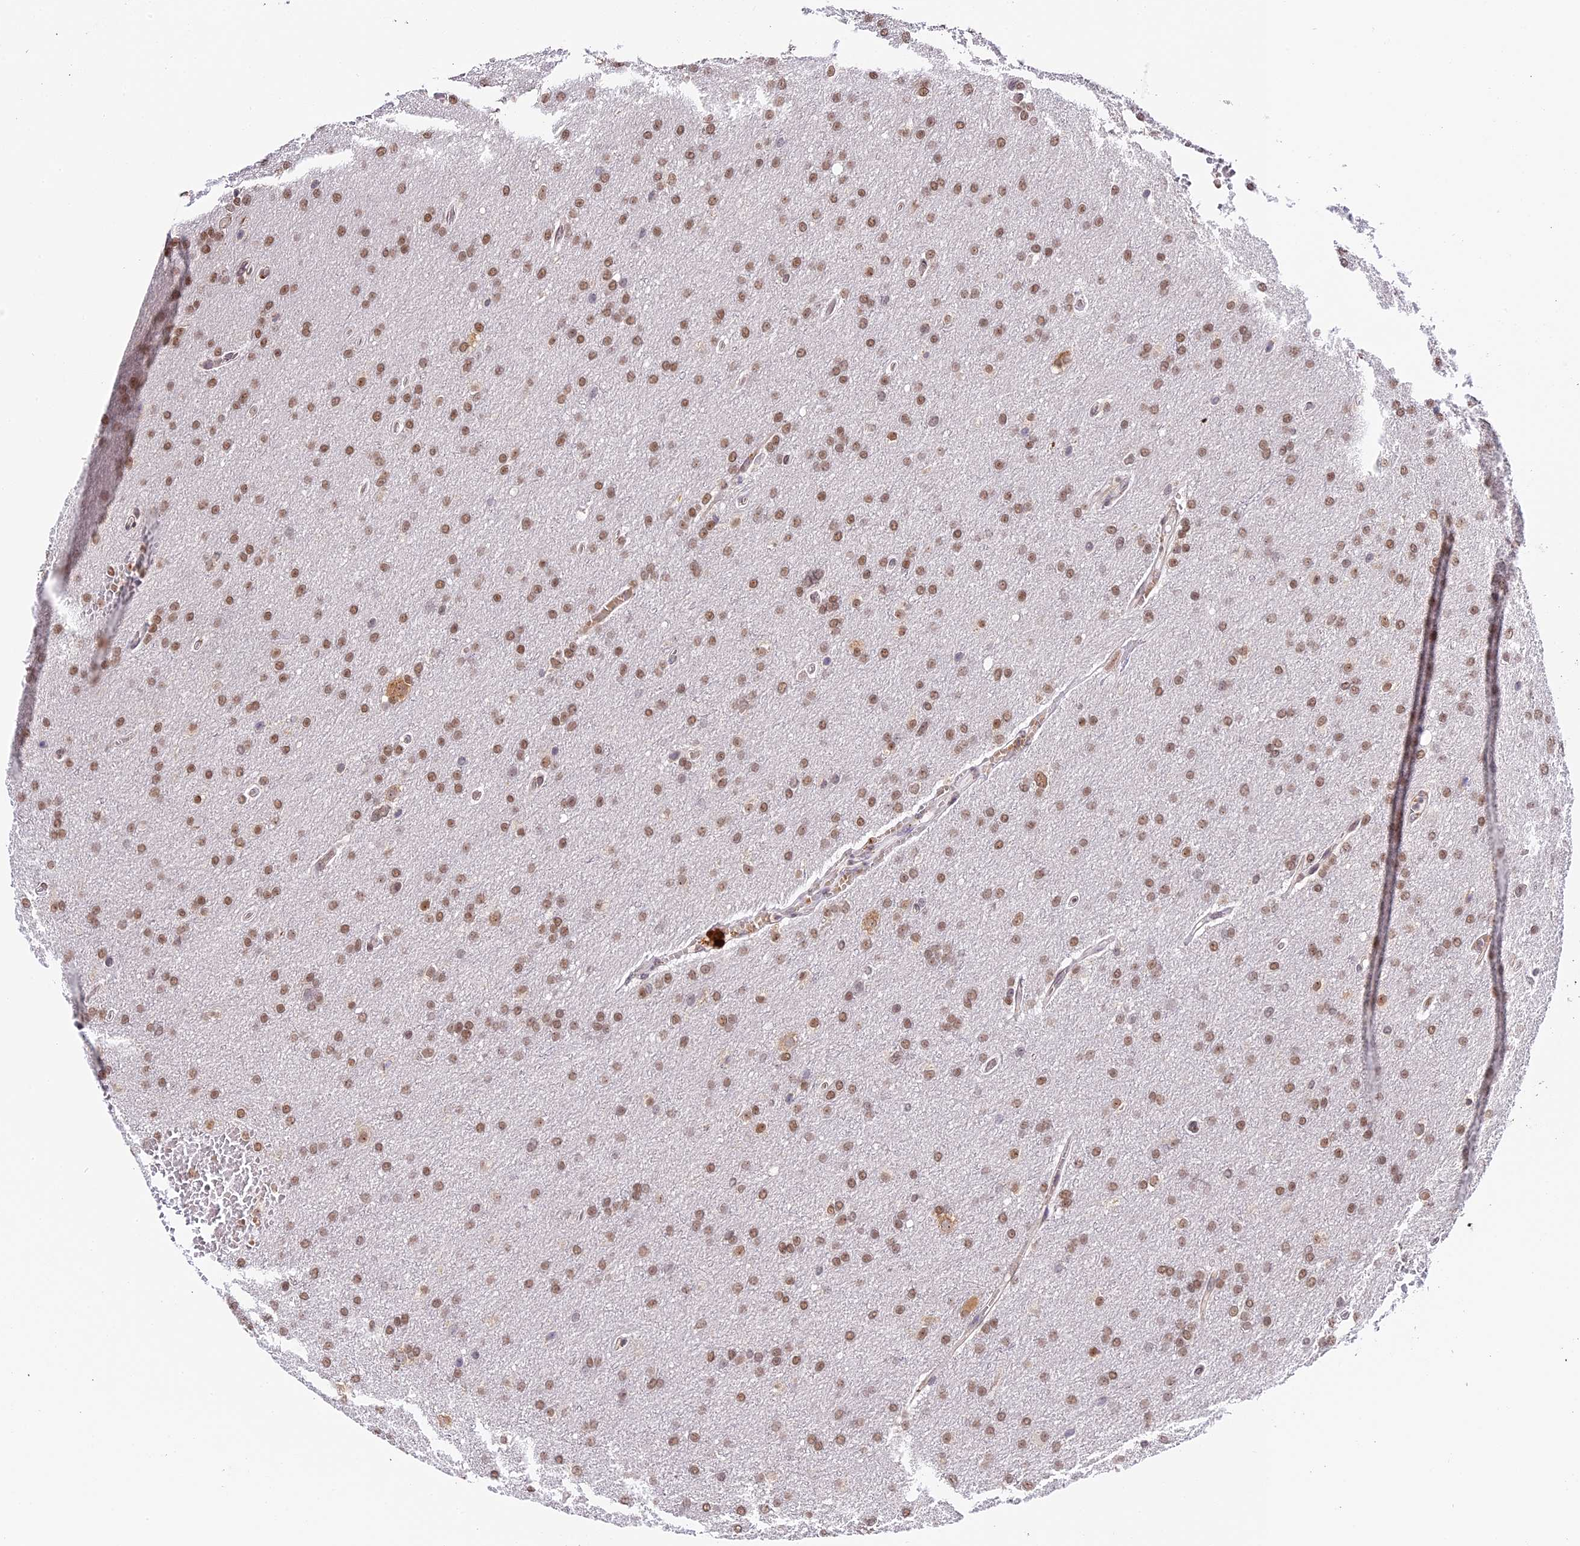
{"staining": {"intensity": "moderate", "quantity": ">75%", "location": "nuclear"}, "tissue": "glioma", "cell_type": "Tumor cells", "image_type": "cancer", "snomed": [{"axis": "morphology", "description": "Glioma, malignant, High grade"}, {"axis": "topography", "description": "Cerebral cortex"}], "caption": "Brown immunohistochemical staining in human glioma shows moderate nuclear staining in about >75% of tumor cells. (DAB = brown stain, brightfield microscopy at high magnification).", "gene": "HEATR5B", "patient": {"sex": "female", "age": 36}}